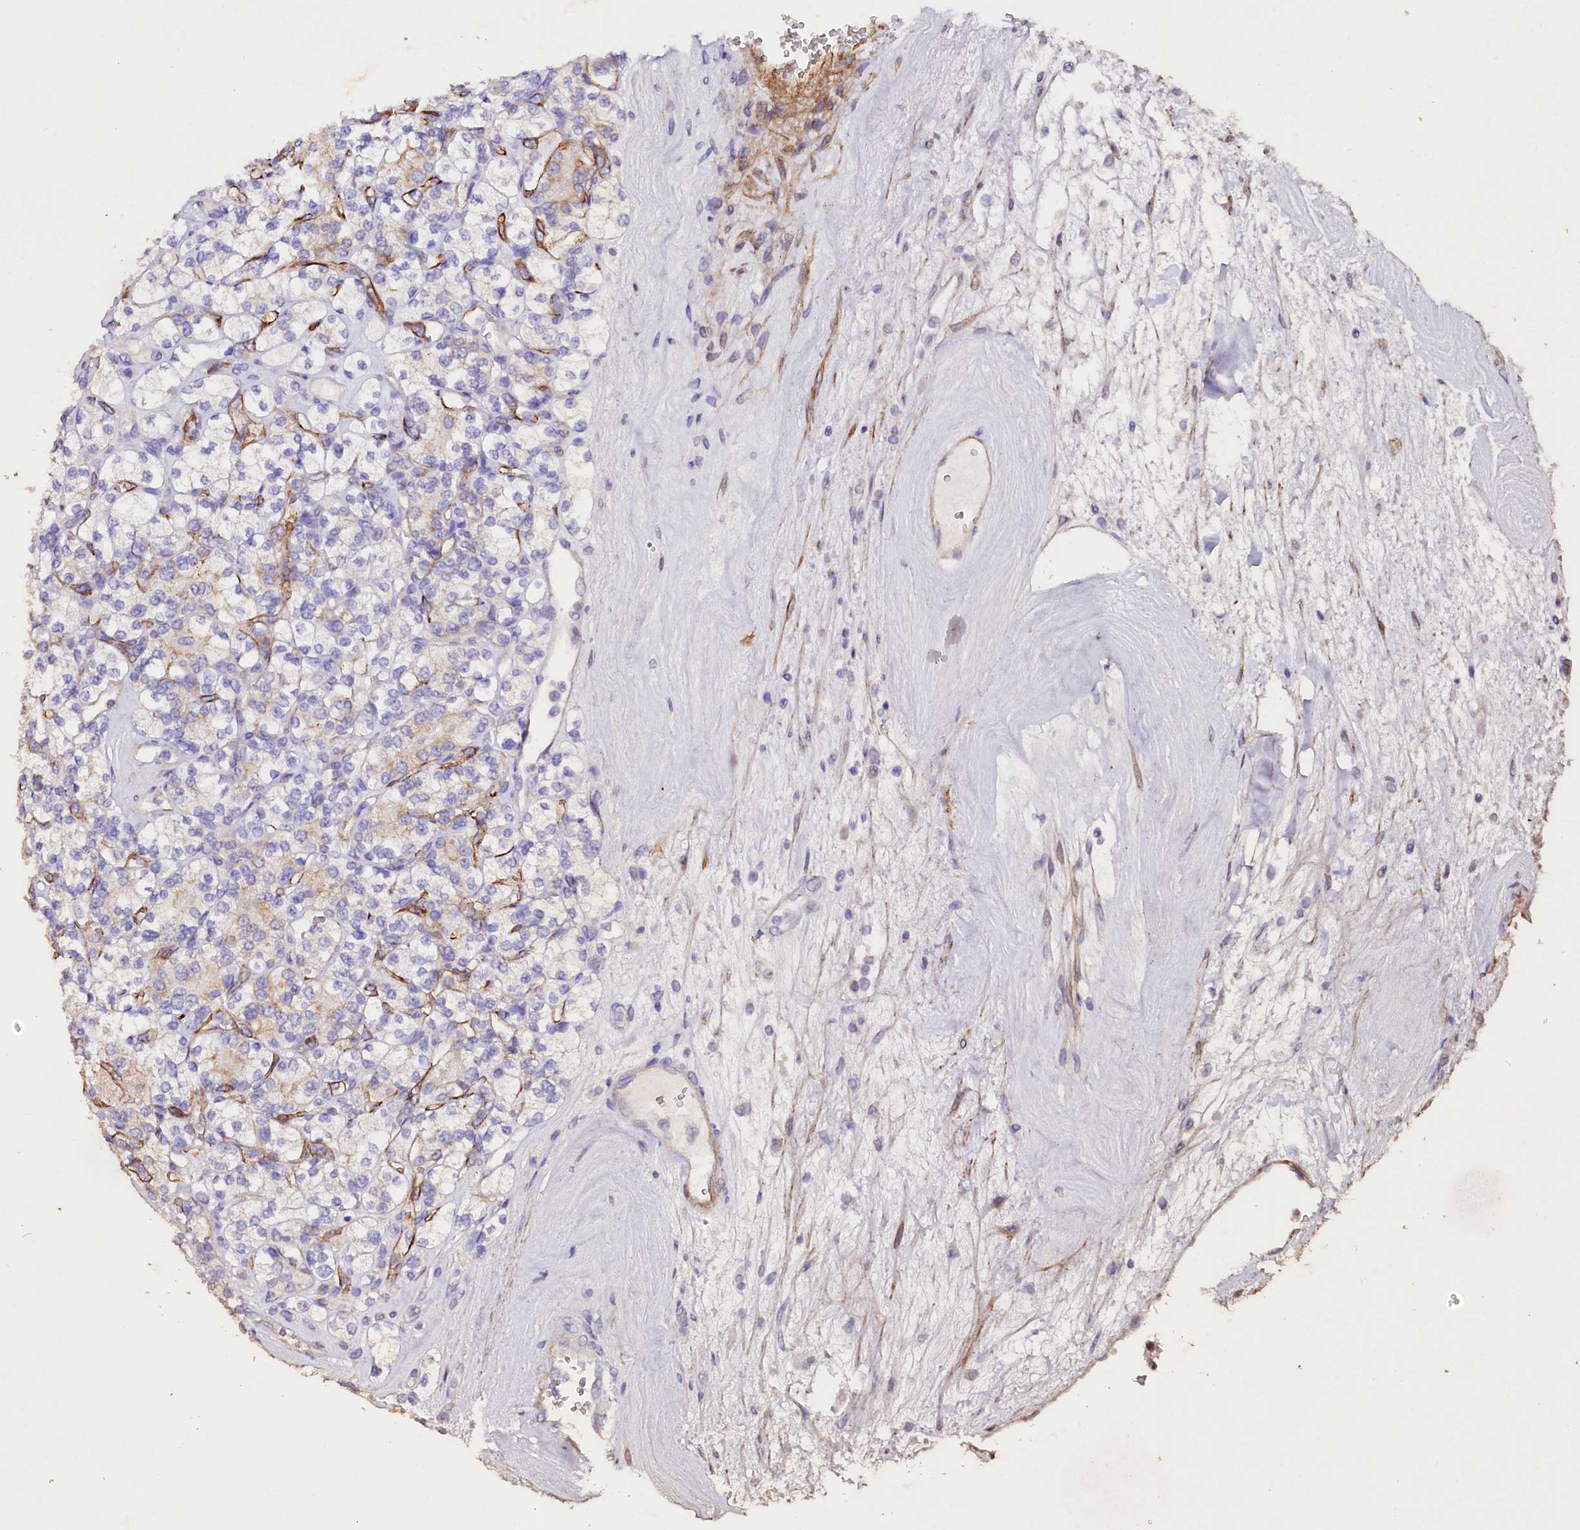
{"staining": {"intensity": "negative", "quantity": "none", "location": "none"}, "tissue": "renal cancer", "cell_type": "Tumor cells", "image_type": "cancer", "snomed": [{"axis": "morphology", "description": "Adenocarcinoma, NOS"}, {"axis": "topography", "description": "Kidney"}], "caption": "Renal adenocarcinoma was stained to show a protein in brown. There is no significant expression in tumor cells.", "gene": "VPS36", "patient": {"sex": "male", "age": 77}}